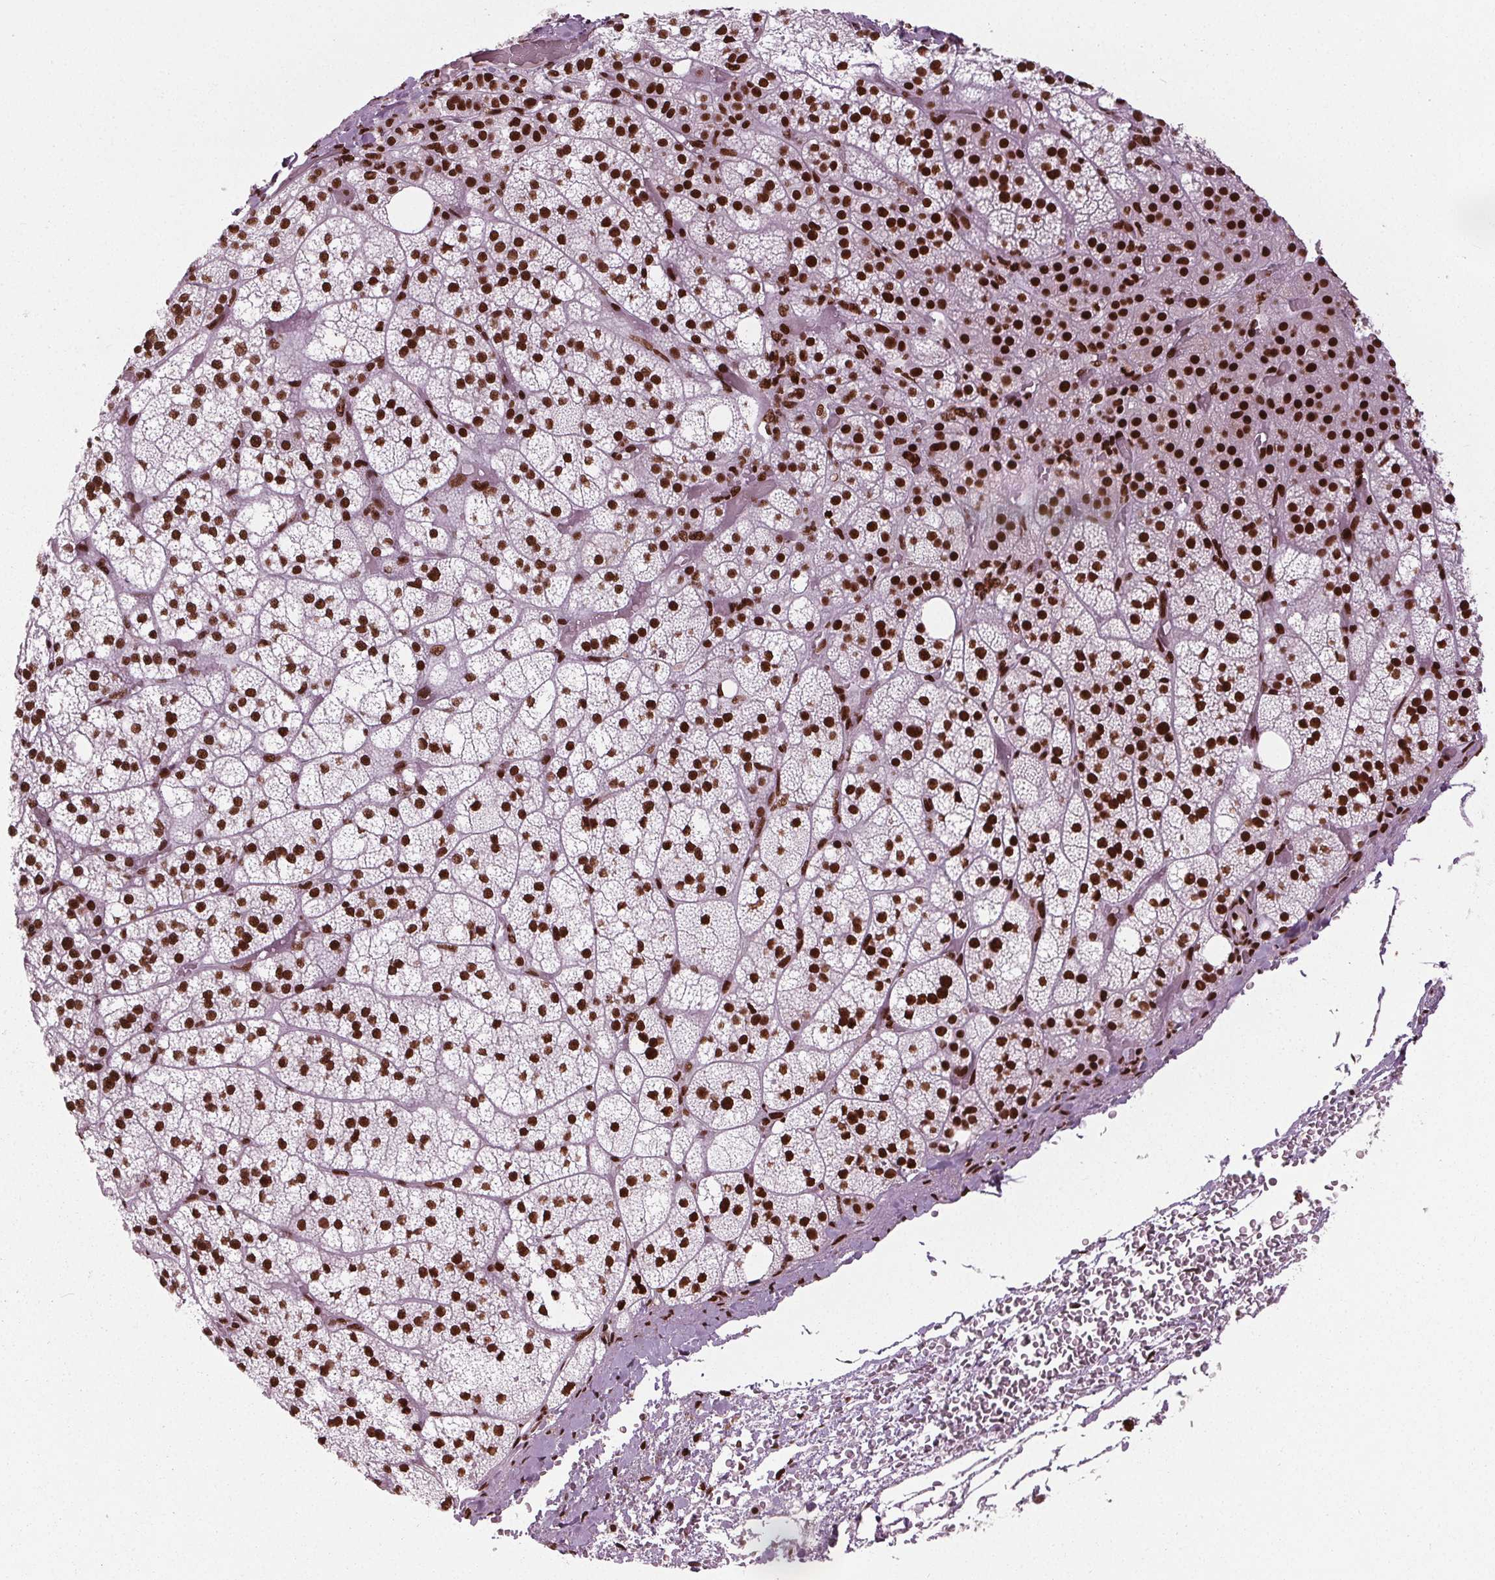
{"staining": {"intensity": "strong", "quantity": ">75%", "location": "nuclear"}, "tissue": "adrenal gland", "cell_type": "Glandular cells", "image_type": "normal", "snomed": [{"axis": "morphology", "description": "Normal tissue, NOS"}, {"axis": "topography", "description": "Adrenal gland"}], "caption": "Strong nuclear staining for a protein is seen in approximately >75% of glandular cells of benign adrenal gland using IHC.", "gene": "BRD4", "patient": {"sex": "female", "age": 60}}